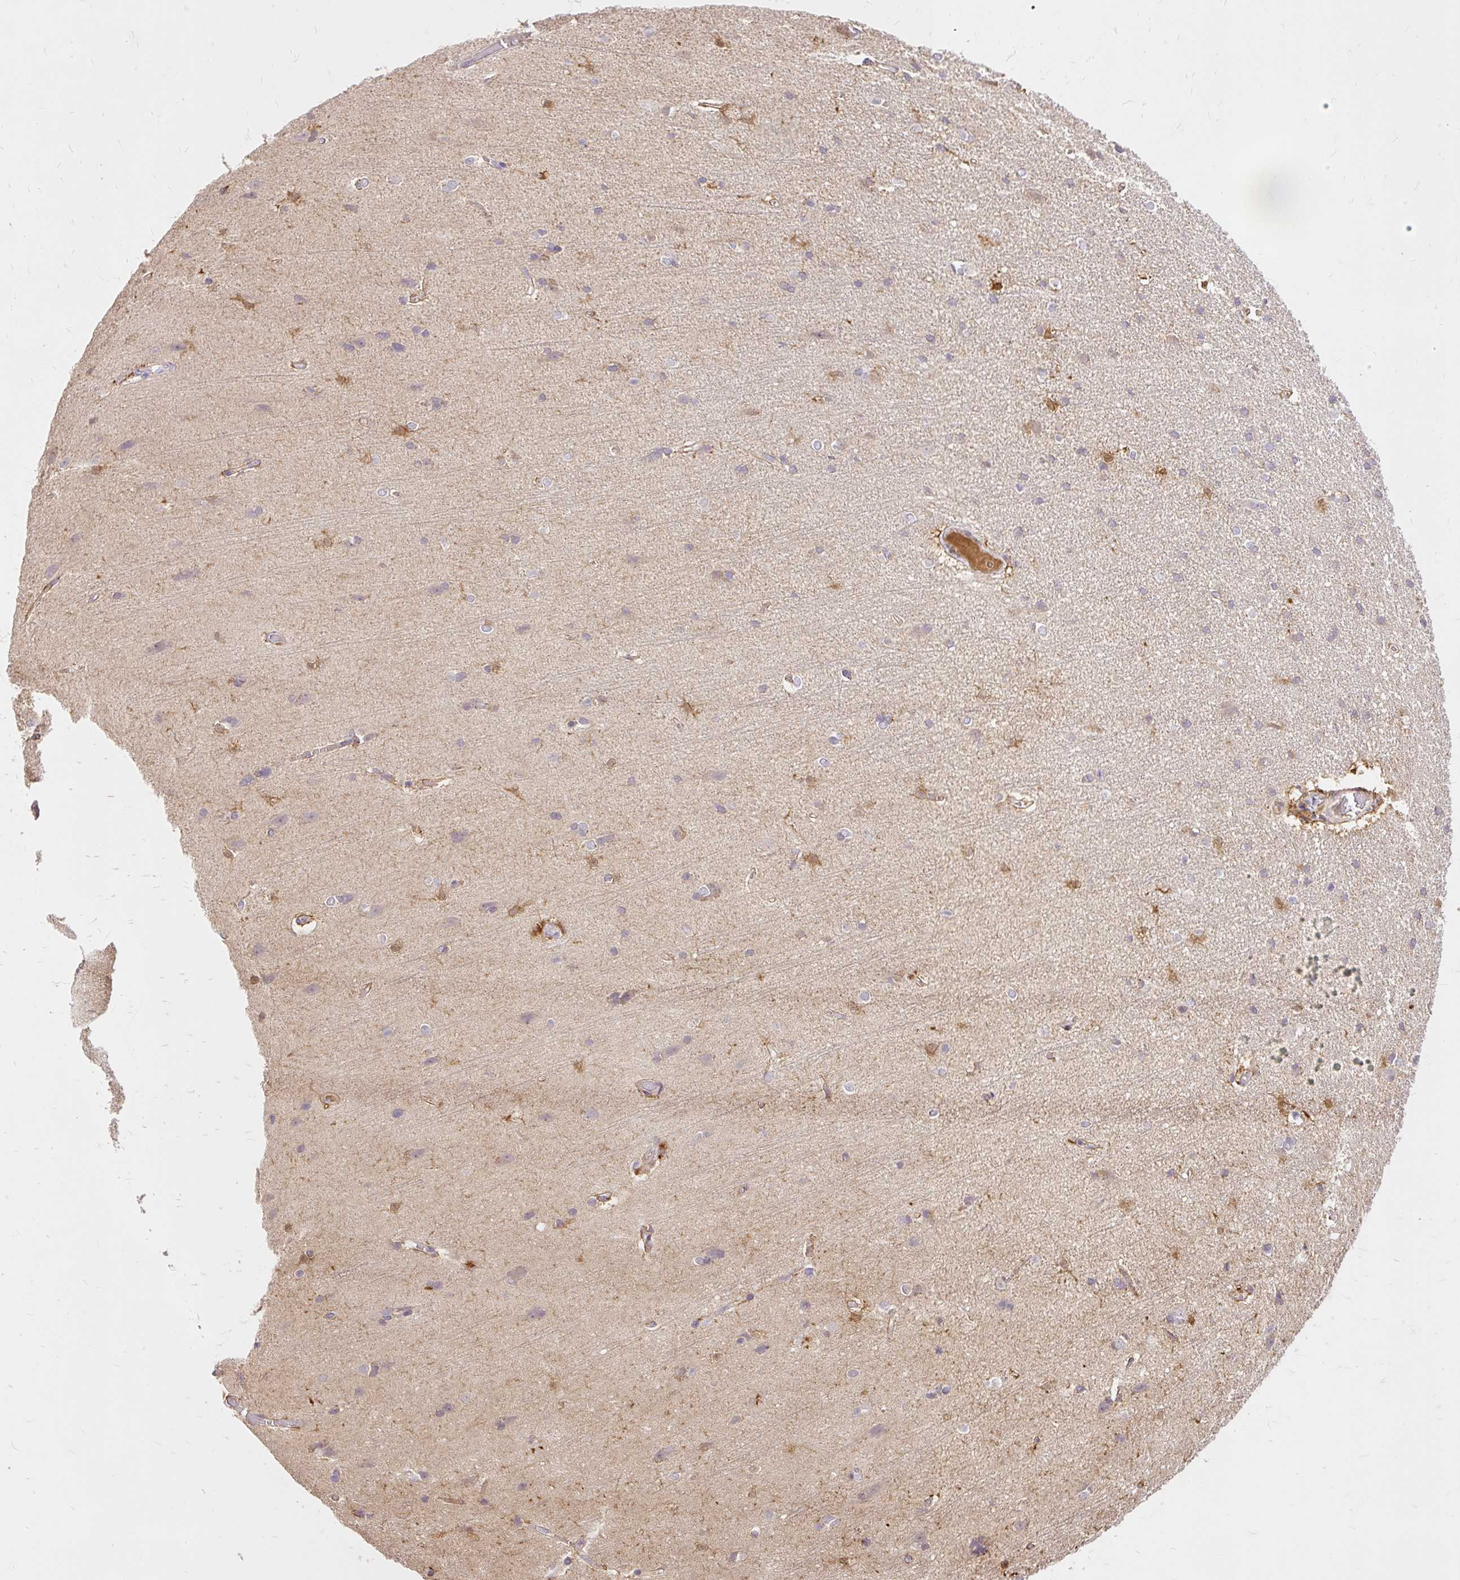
{"staining": {"intensity": "moderate", "quantity": ">75%", "location": "cytoplasmic/membranous"}, "tissue": "cerebral cortex", "cell_type": "Endothelial cells", "image_type": "normal", "snomed": [{"axis": "morphology", "description": "Normal tissue, NOS"}, {"axis": "topography", "description": "Cerebral cortex"}], "caption": "Protein positivity by immunohistochemistry (IHC) displays moderate cytoplasmic/membranous expression in approximately >75% of endothelial cells in benign cerebral cortex.", "gene": "AP5S1", "patient": {"sex": "male", "age": 37}}